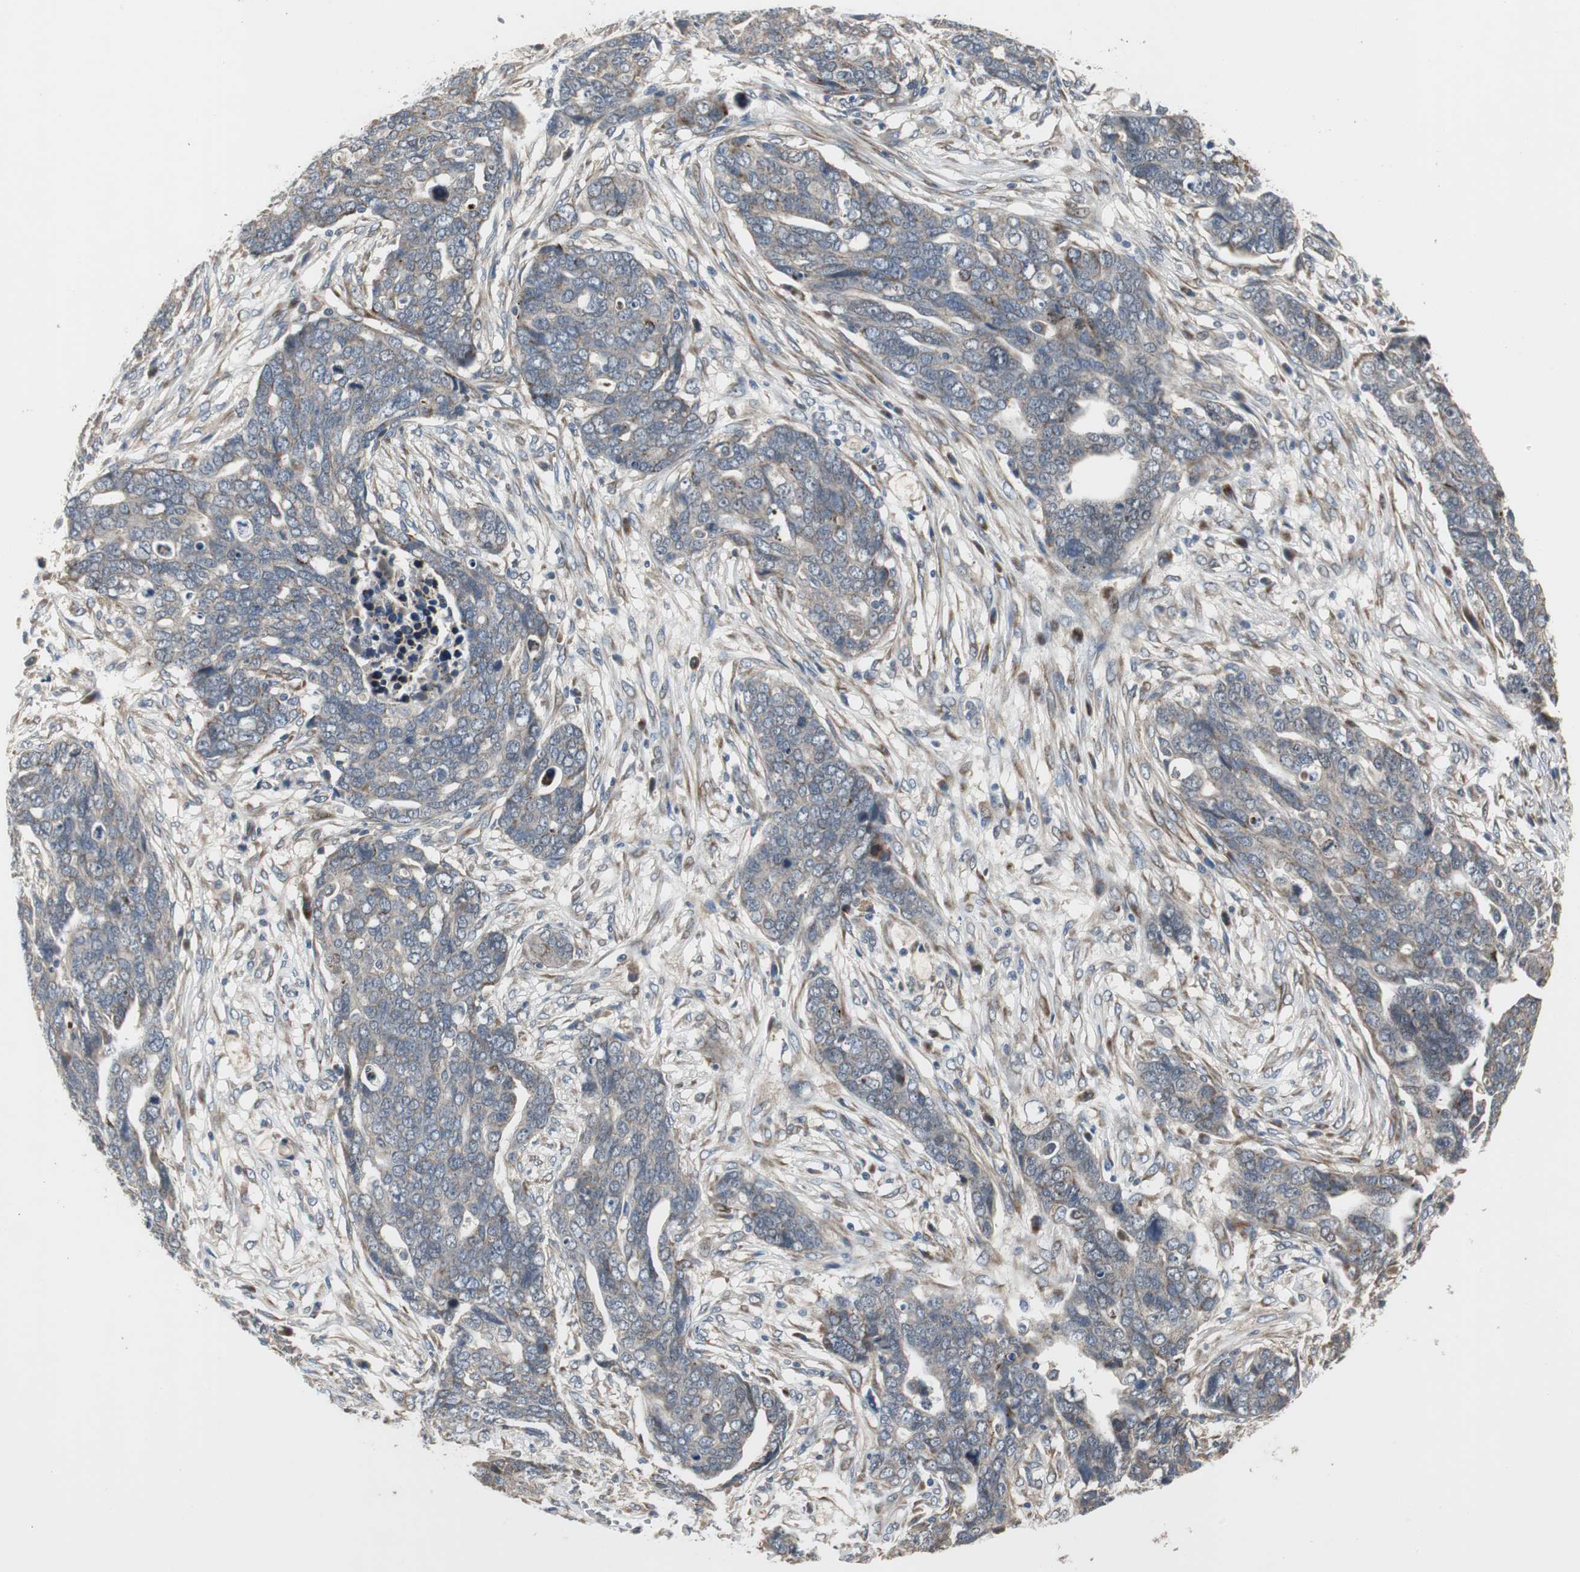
{"staining": {"intensity": "weak", "quantity": ">75%", "location": "cytoplasmic/membranous"}, "tissue": "ovarian cancer", "cell_type": "Tumor cells", "image_type": "cancer", "snomed": [{"axis": "morphology", "description": "Normal tissue, NOS"}, {"axis": "morphology", "description": "Cystadenocarcinoma, serous, NOS"}, {"axis": "topography", "description": "Fallopian tube"}, {"axis": "topography", "description": "Ovary"}], "caption": "IHC staining of serous cystadenocarcinoma (ovarian), which displays low levels of weak cytoplasmic/membranous expression in approximately >75% of tumor cells indicating weak cytoplasmic/membranous protein staining. The staining was performed using DAB (brown) for protein detection and nuclei were counterstained in hematoxylin (blue).", "gene": "MYT1", "patient": {"sex": "female", "age": 56}}